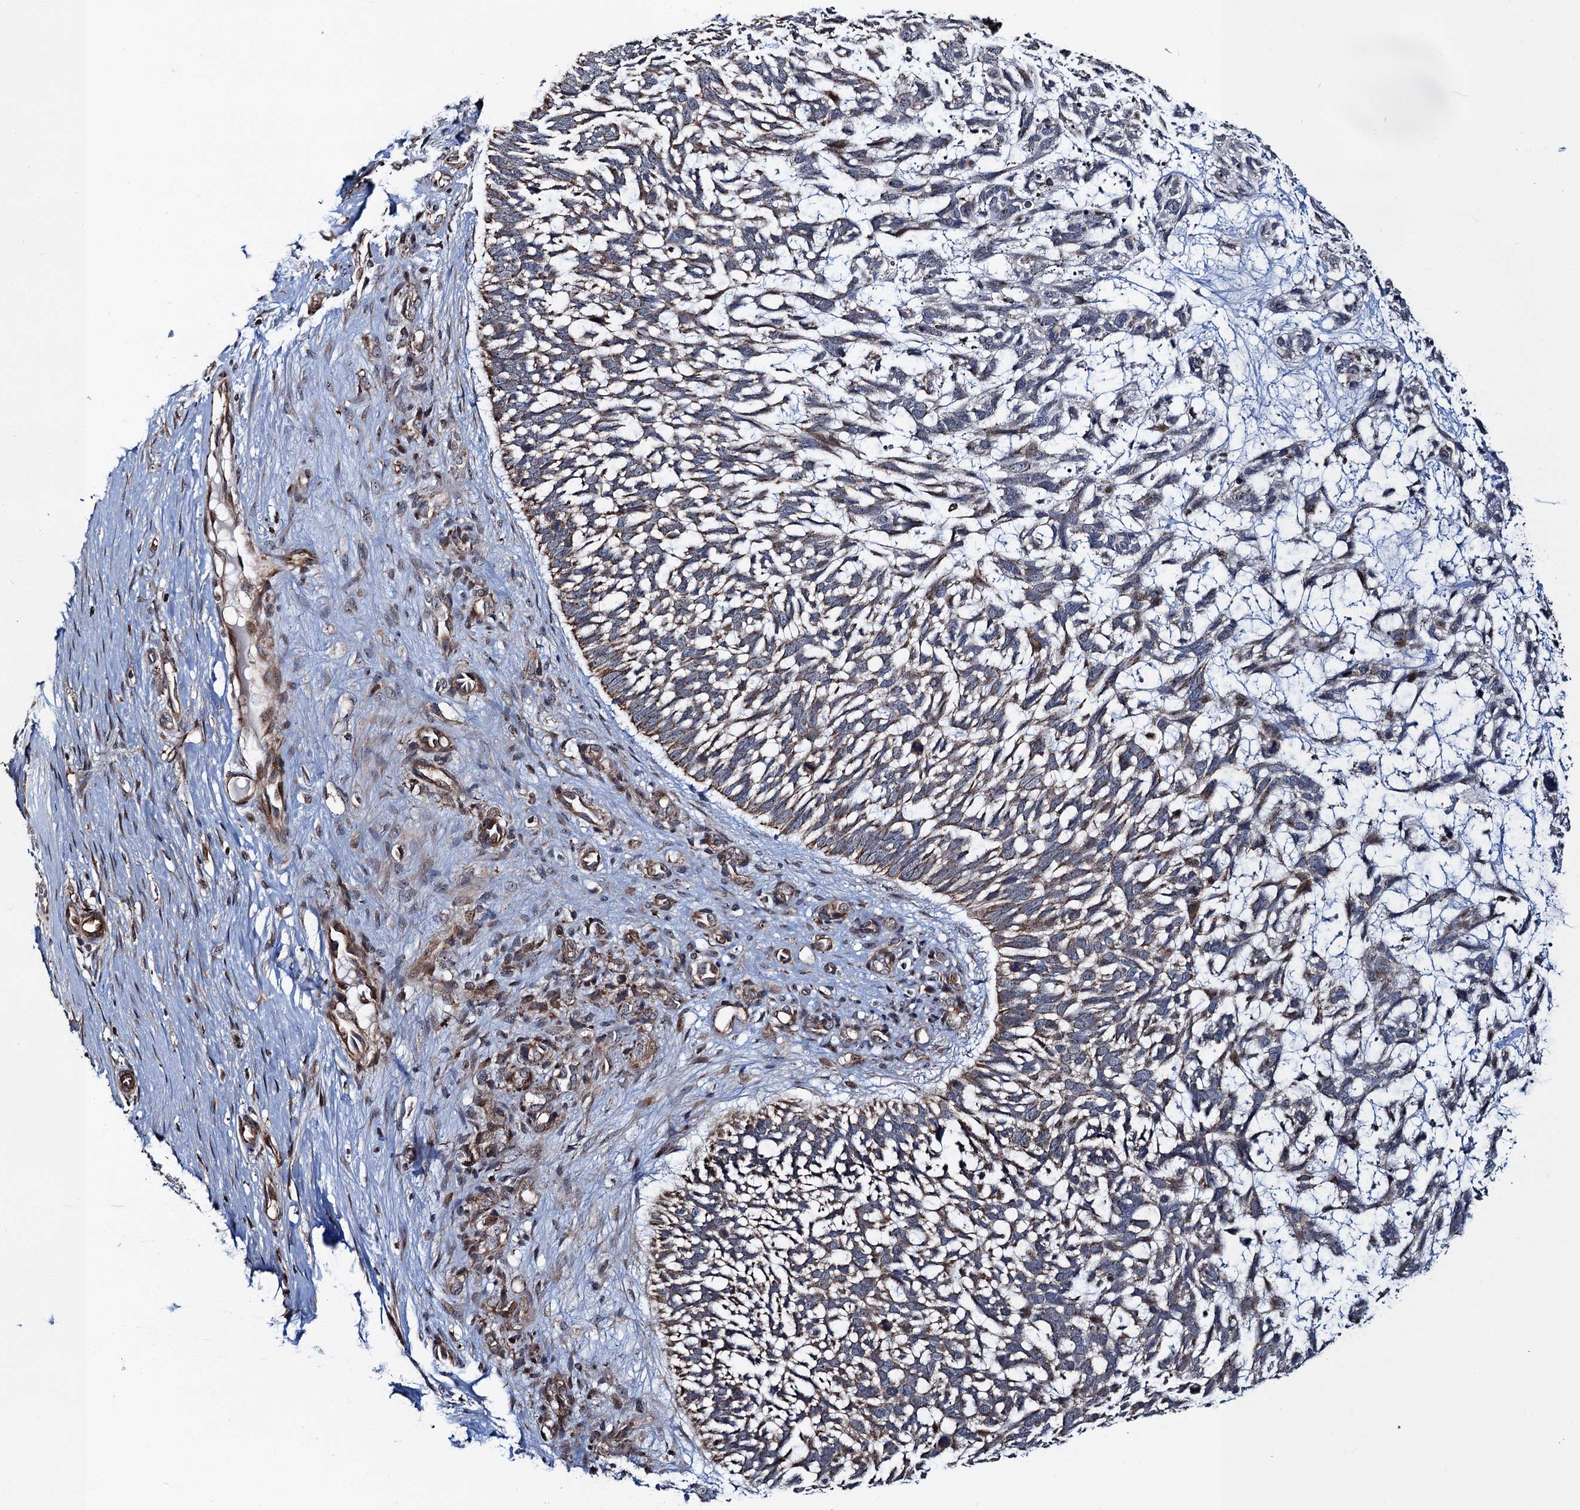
{"staining": {"intensity": "moderate", "quantity": "<25%", "location": "cytoplasmic/membranous"}, "tissue": "skin cancer", "cell_type": "Tumor cells", "image_type": "cancer", "snomed": [{"axis": "morphology", "description": "Basal cell carcinoma"}, {"axis": "topography", "description": "Skin"}], "caption": "Immunohistochemistry (IHC) histopathology image of skin cancer (basal cell carcinoma) stained for a protein (brown), which demonstrates low levels of moderate cytoplasmic/membranous staining in approximately <25% of tumor cells.", "gene": "CCDC102A", "patient": {"sex": "male", "age": 88}}